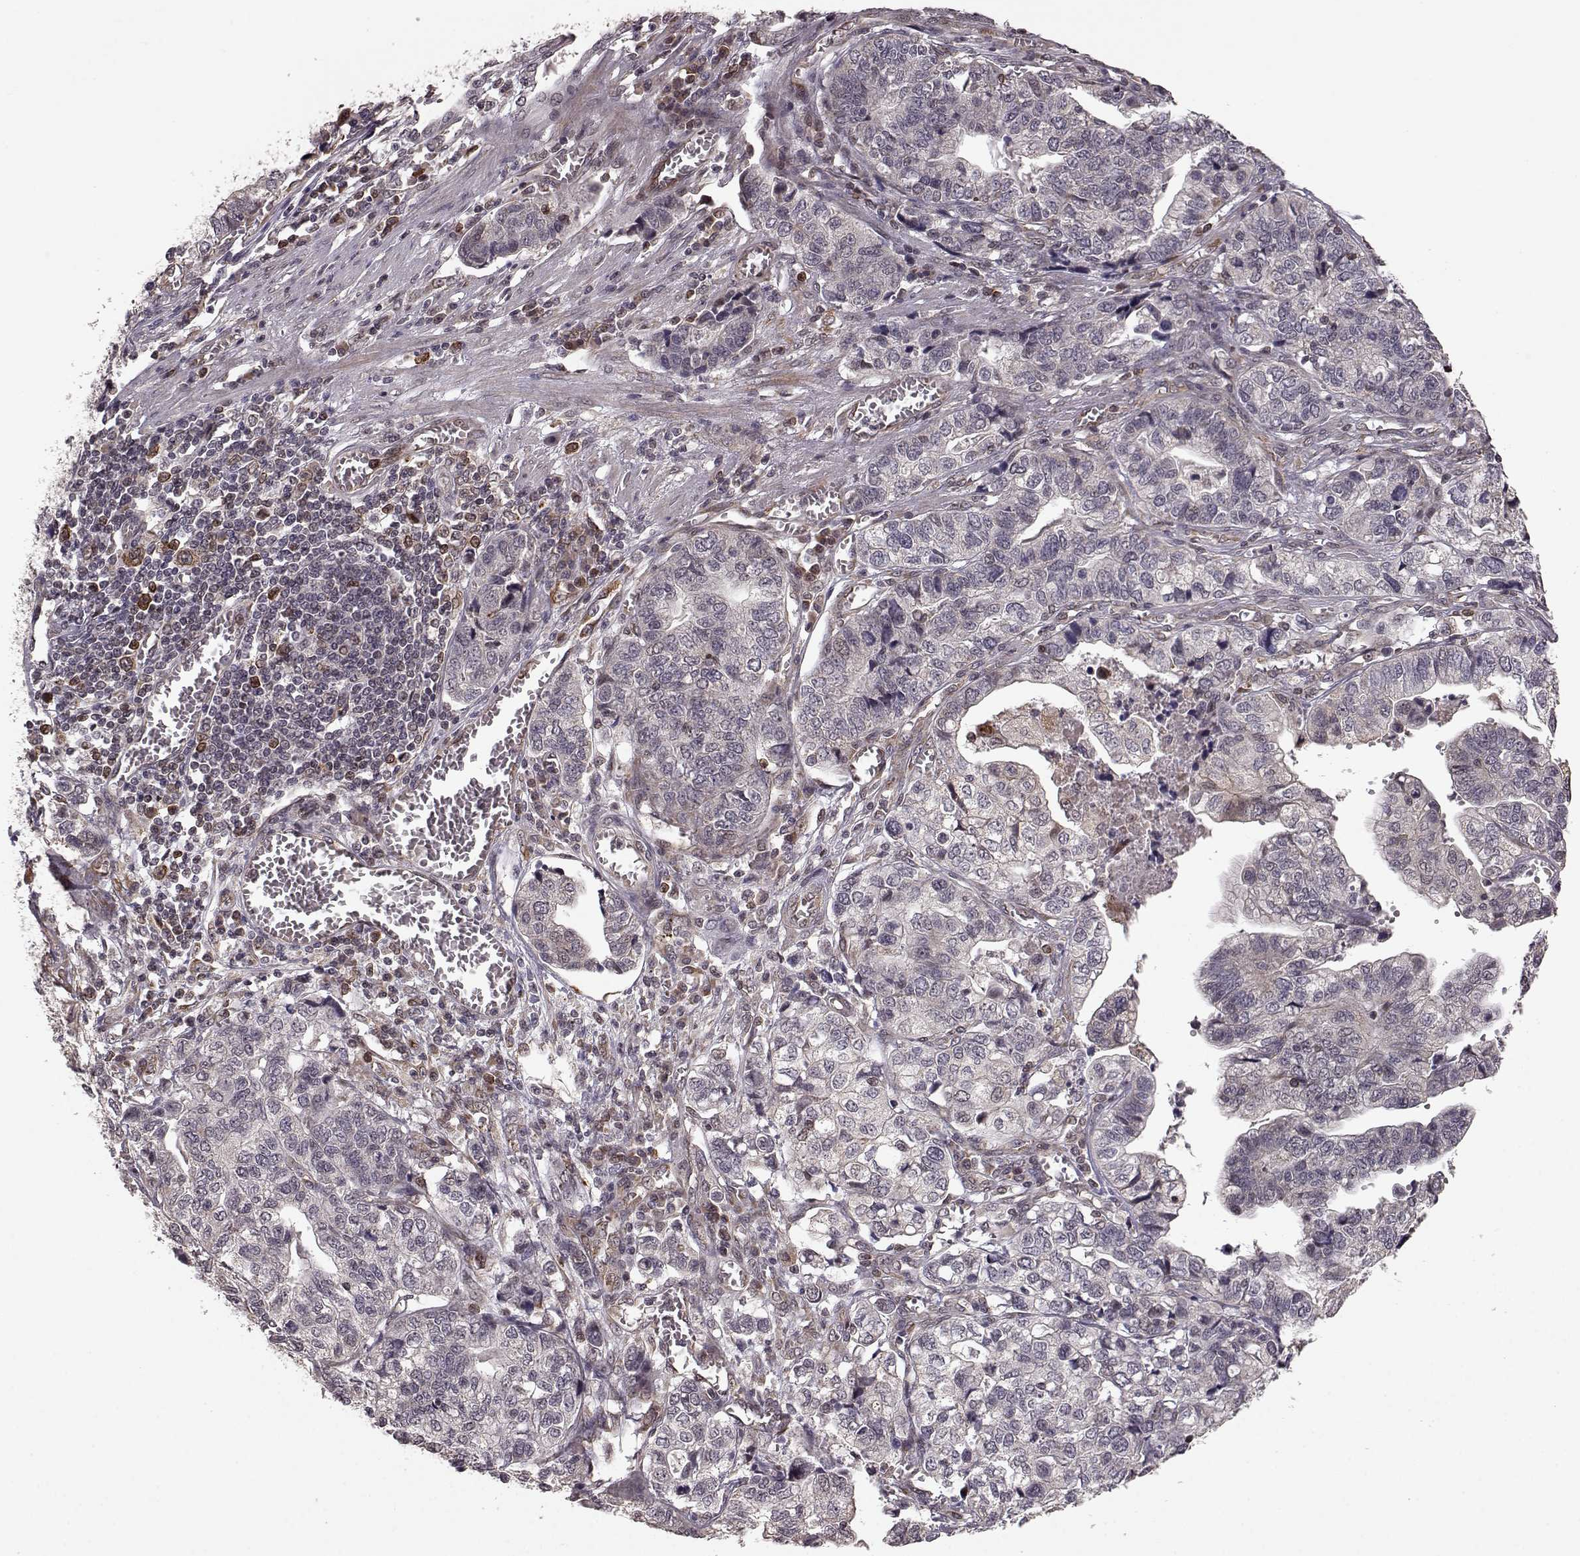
{"staining": {"intensity": "negative", "quantity": "none", "location": "none"}, "tissue": "stomach cancer", "cell_type": "Tumor cells", "image_type": "cancer", "snomed": [{"axis": "morphology", "description": "Adenocarcinoma, NOS"}, {"axis": "topography", "description": "Stomach, upper"}], "caption": "DAB (3,3'-diaminobenzidine) immunohistochemical staining of human stomach cancer displays no significant positivity in tumor cells.", "gene": "ELOVL5", "patient": {"sex": "female", "age": 67}}